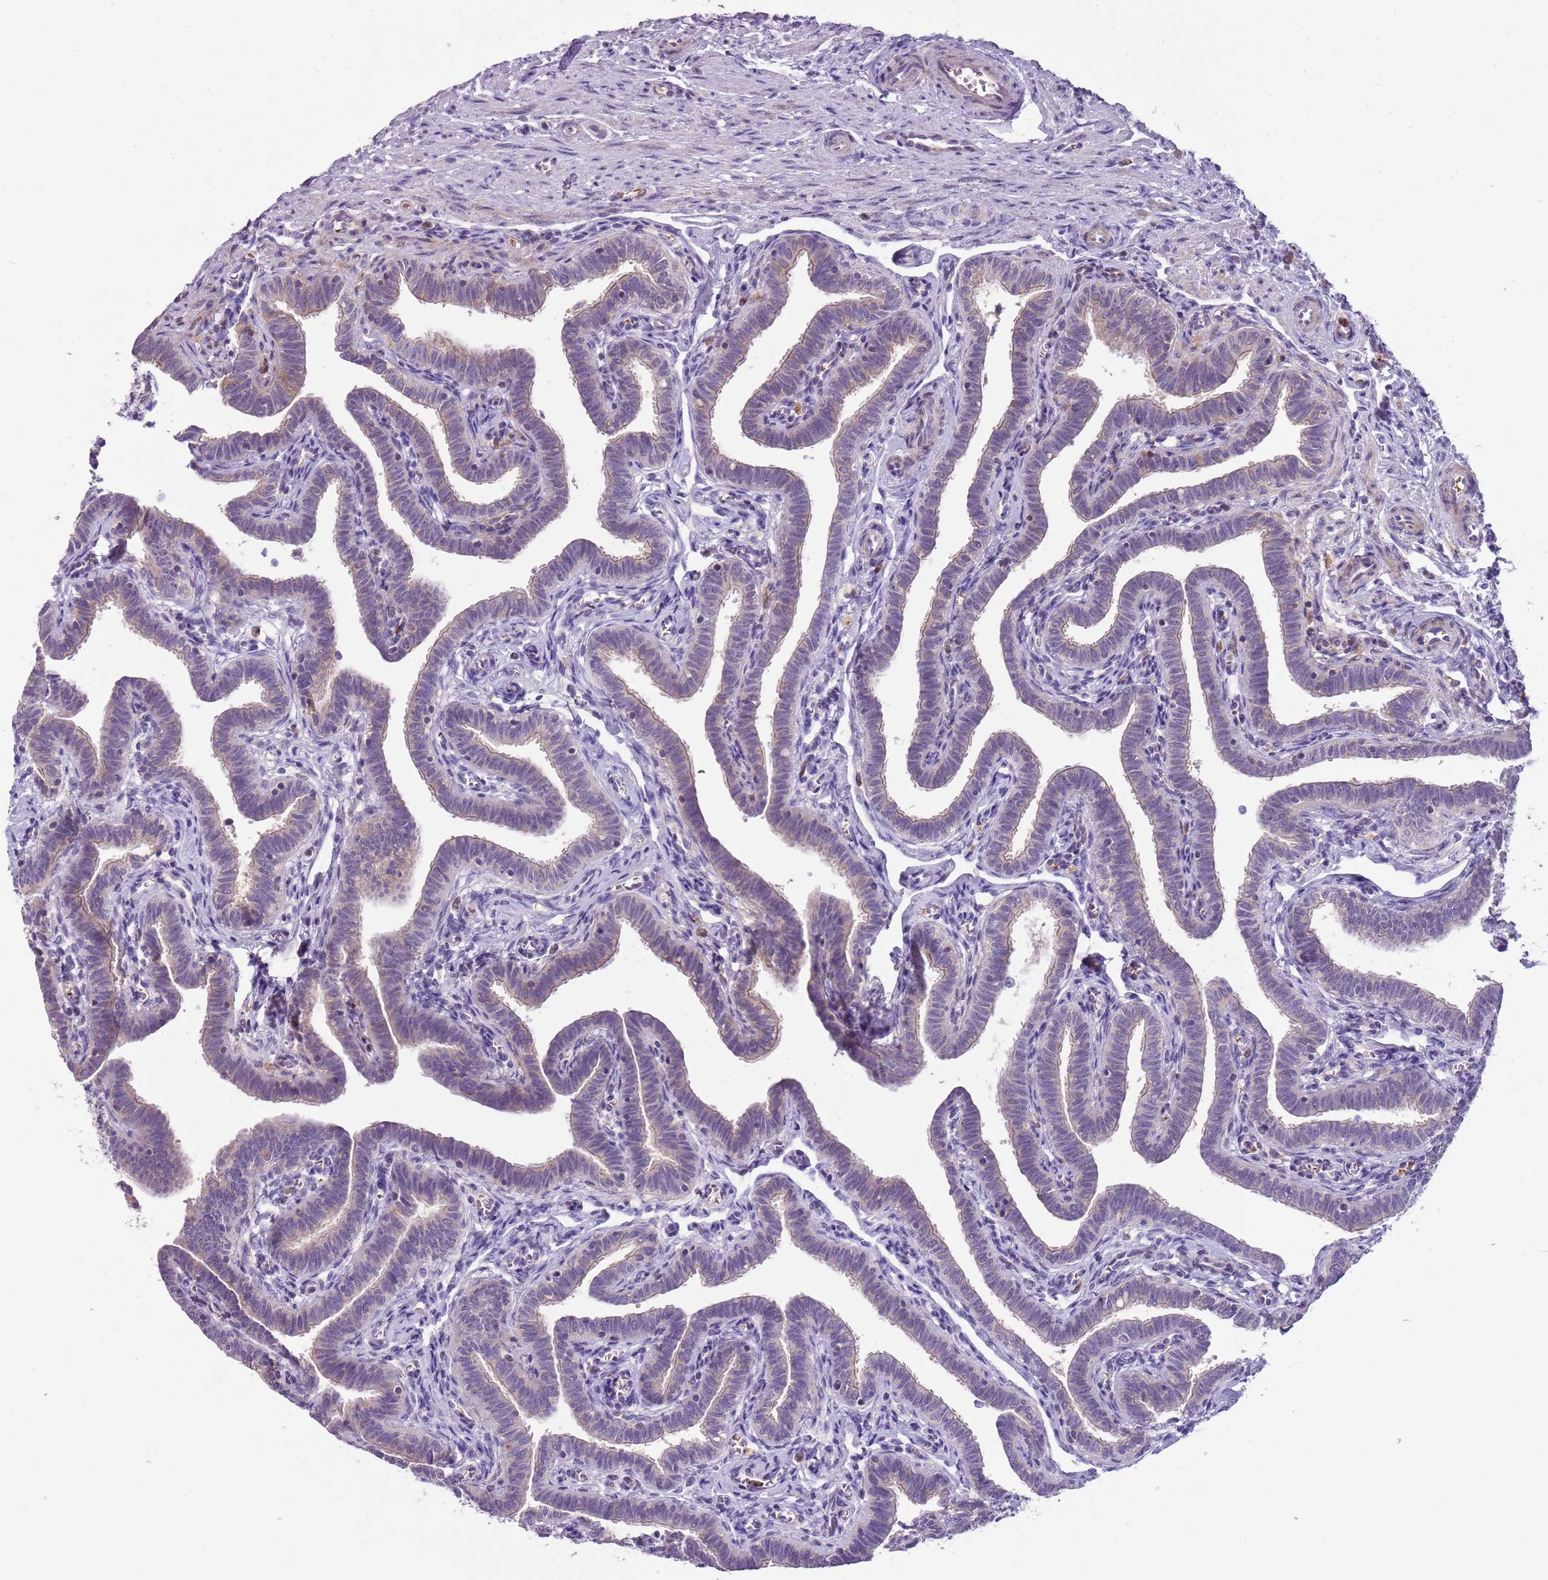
{"staining": {"intensity": "weak", "quantity": "25%-75%", "location": "cytoplasmic/membranous"}, "tissue": "fallopian tube", "cell_type": "Glandular cells", "image_type": "normal", "snomed": [{"axis": "morphology", "description": "Normal tissue, NOS"}, {"axis": "topography", "description": "Fallopian tube"}], "caption": "Immunohistochemical staining of benign fallopian tube displays low levels of weak cytoplasmic/membranous positivity in about 25%-75% of glandular cells.", "gene": "SCAMP5", "patient": {"sex": "female", "age": 36}}